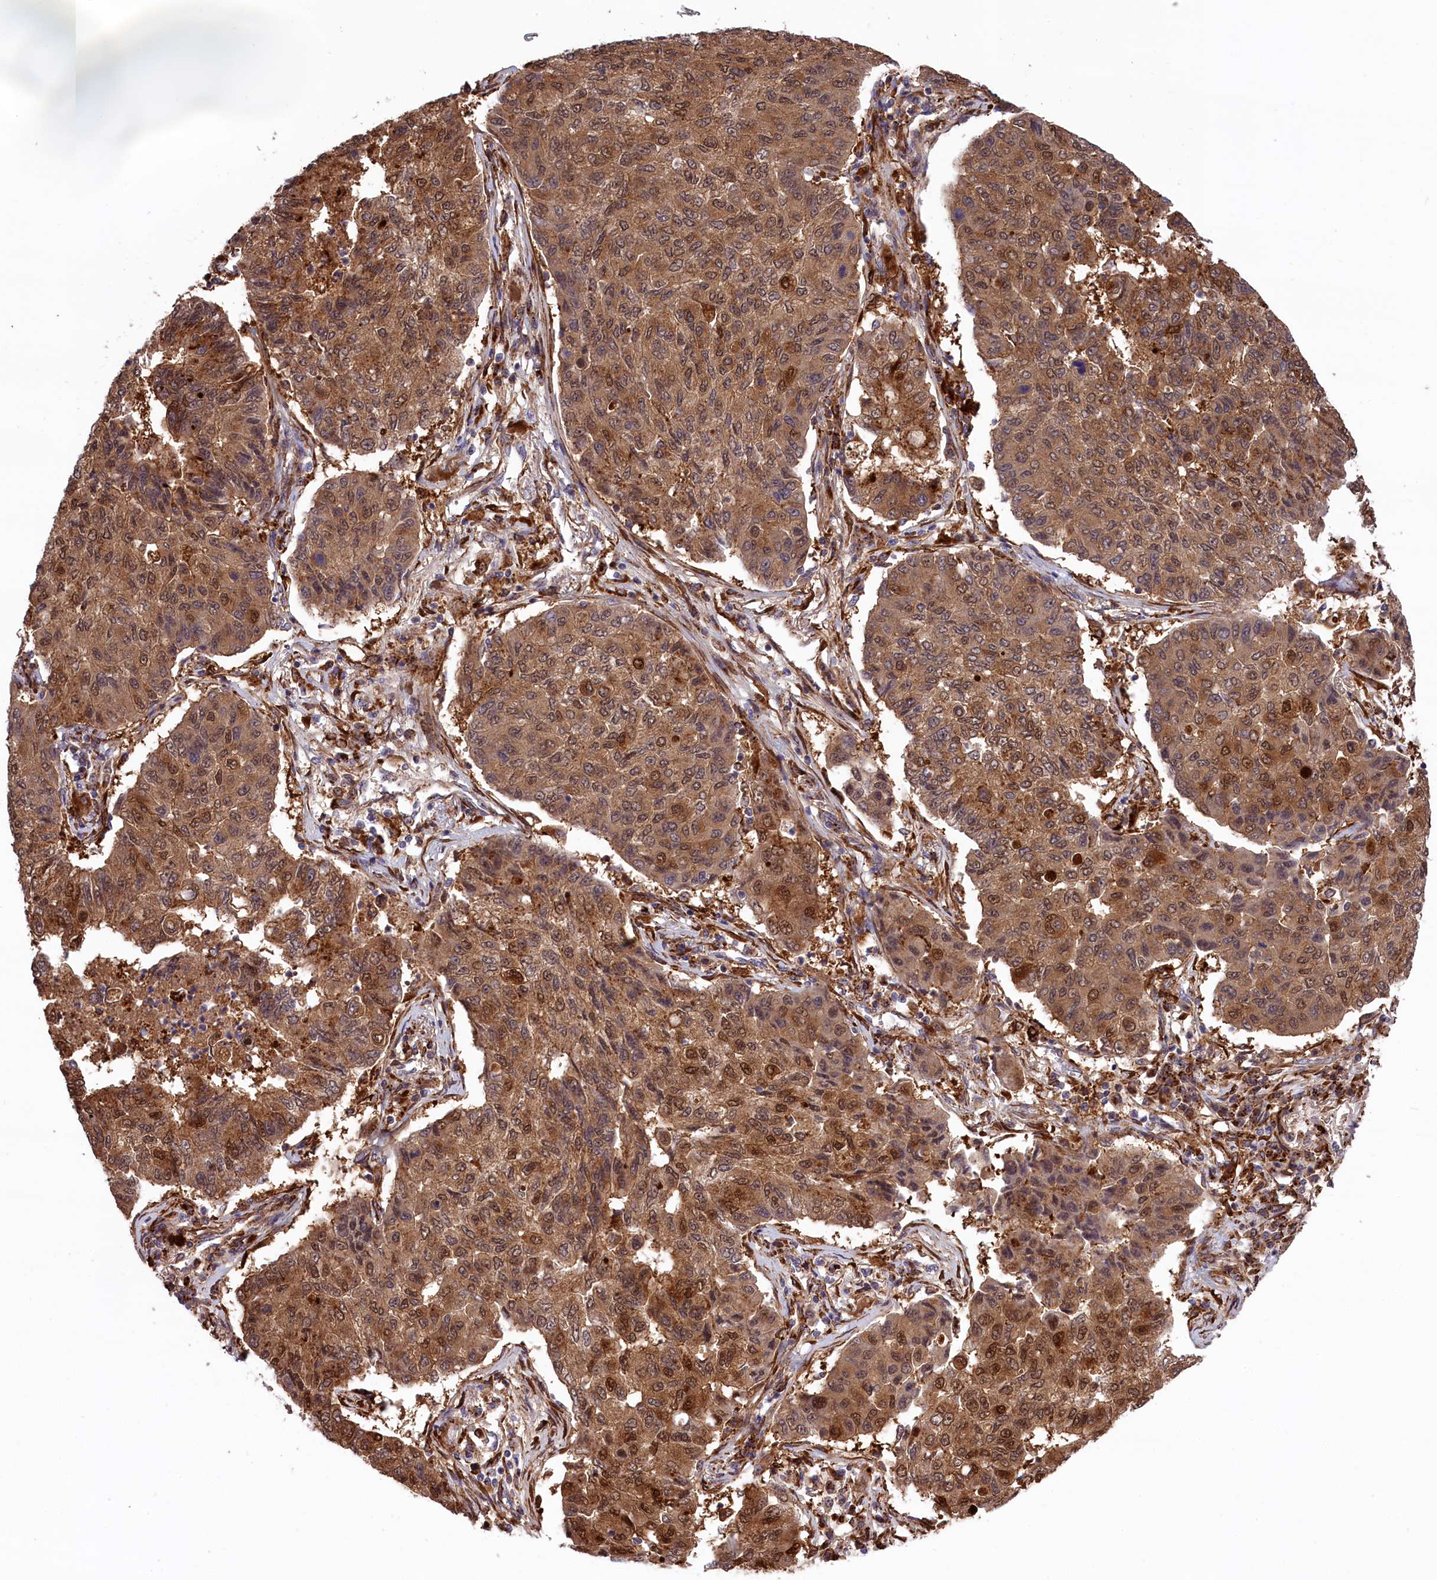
{"staining": {"intensity": "moderate", "quantity": ">75%", "location": "cytoplasmic/membranous,nuclear"}, "tissue": "lung cancer", "cell_type": "Tumor cells", "image_type": "cancer", "snomed": [{"axis": "morphology", "description": "Squamous cell carcinoma, NOS"}, {"axis": "topography", "description": "Lung"}], "caption": "Immunohistochemistry (DAB) staining of human lung squamous cell carcinoma shows moderate cytoplasmic/membranous and nuclear protein staining in about >75% of tumor cells. (Brightfield microscopy of DAB IHC at high magnification).", "gene": "MAN2B1", "patient": {"sex": "male", "age": 74}}